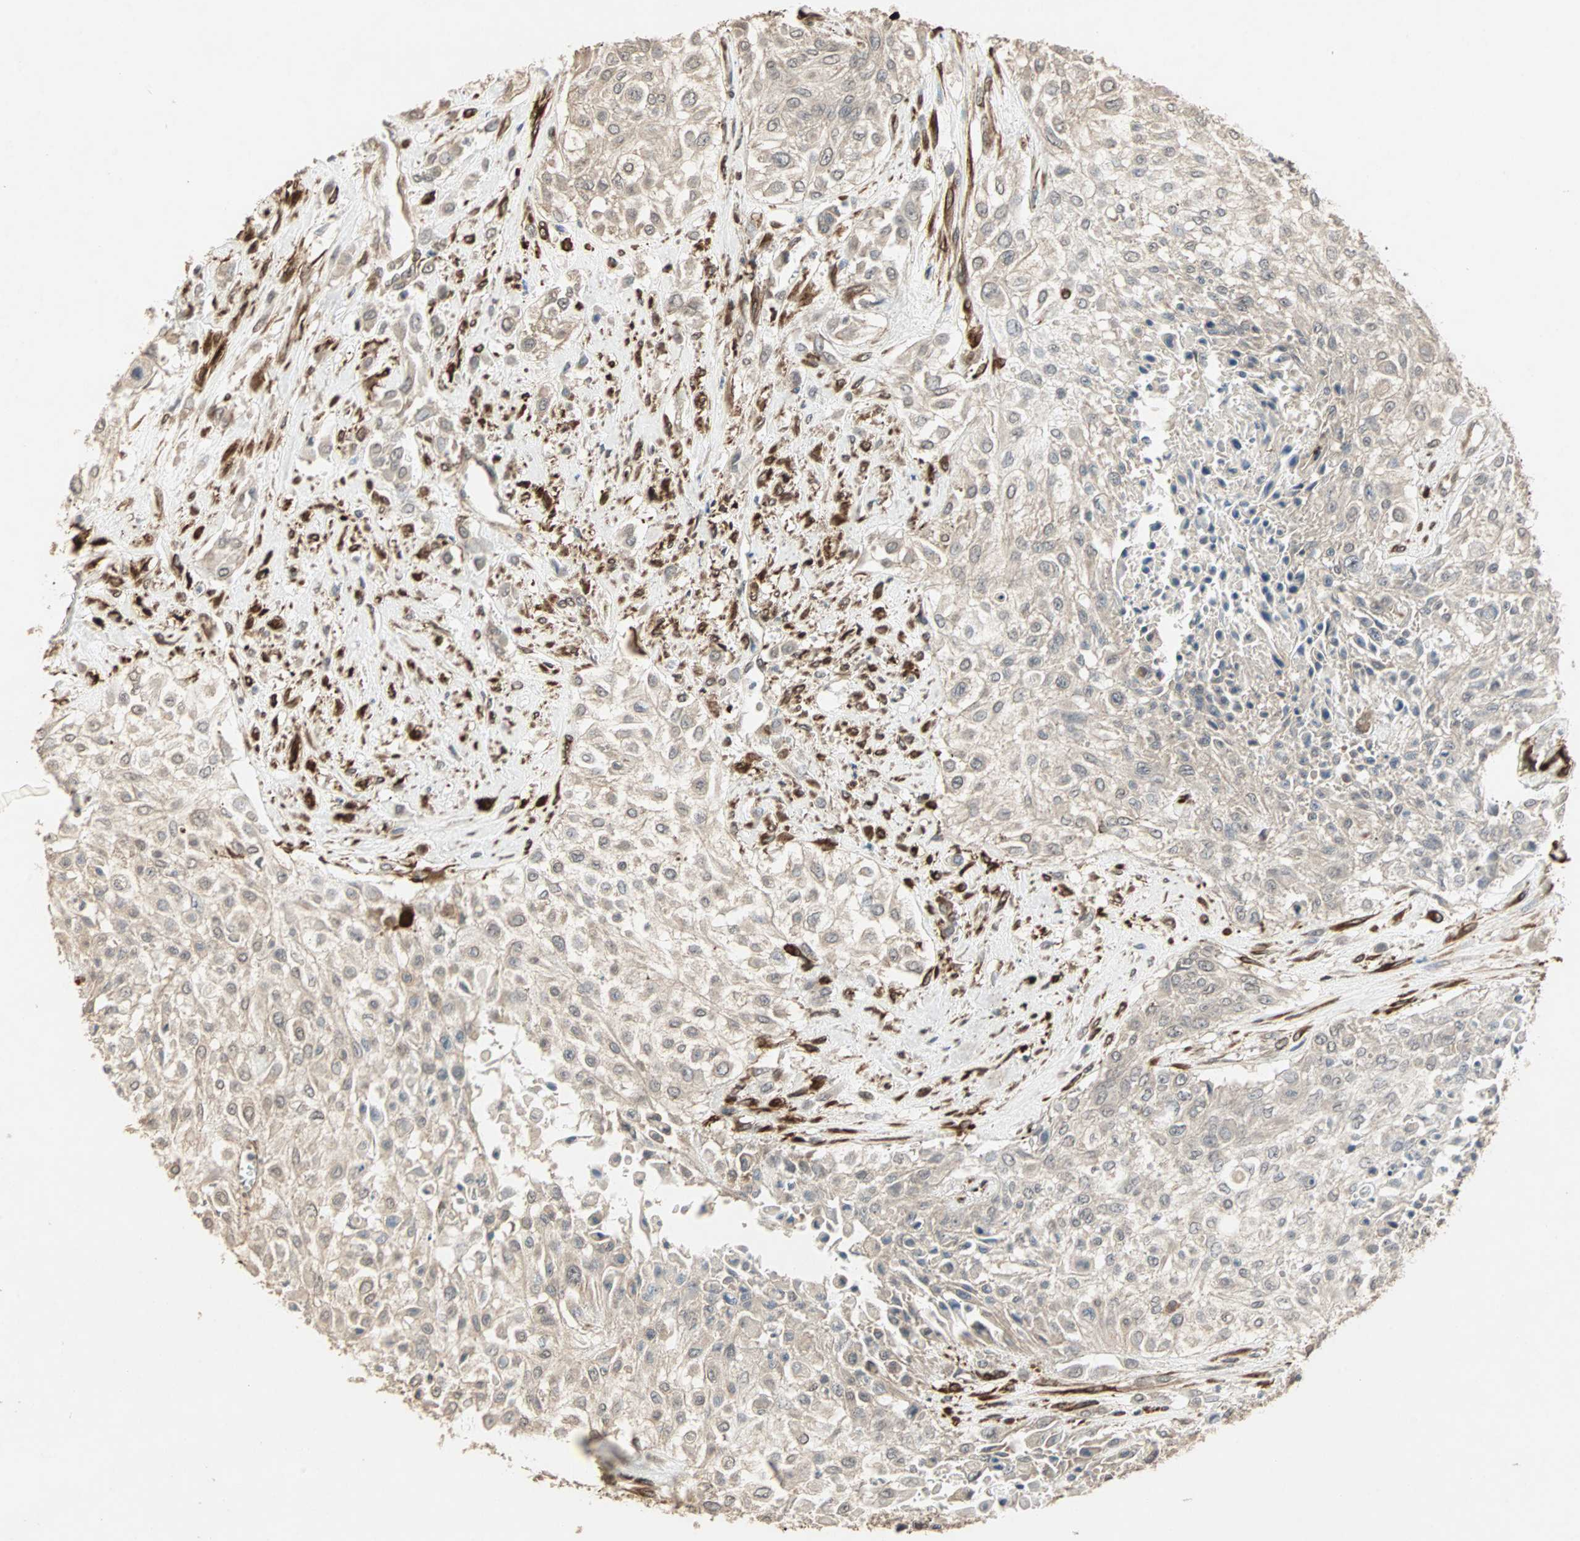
{"staining": {"intensity": "weak", "quantity": "<25%", "location": "cytoplasmic/membranous"}, "tissue": "urothelial cancer", "cell_type": "Tumor cells", "image_type": "cancer", "snomed": [{"axis": "morphology", "description": "Urothelial carcinoma, High grade"}, {"axis": "topography", "description": "Urinary bladder"}], "caption": "Immunohistochemistry of urothelial cancer shows no expression in tumor cells. The staining was performed using DAB to visualize the protein expression in brown, while the nuclei were stained in blue with hematoxylin (Magnification: 20x).", "gene": "TRPV4", "patient": {"sex": "male", "age": 57}}